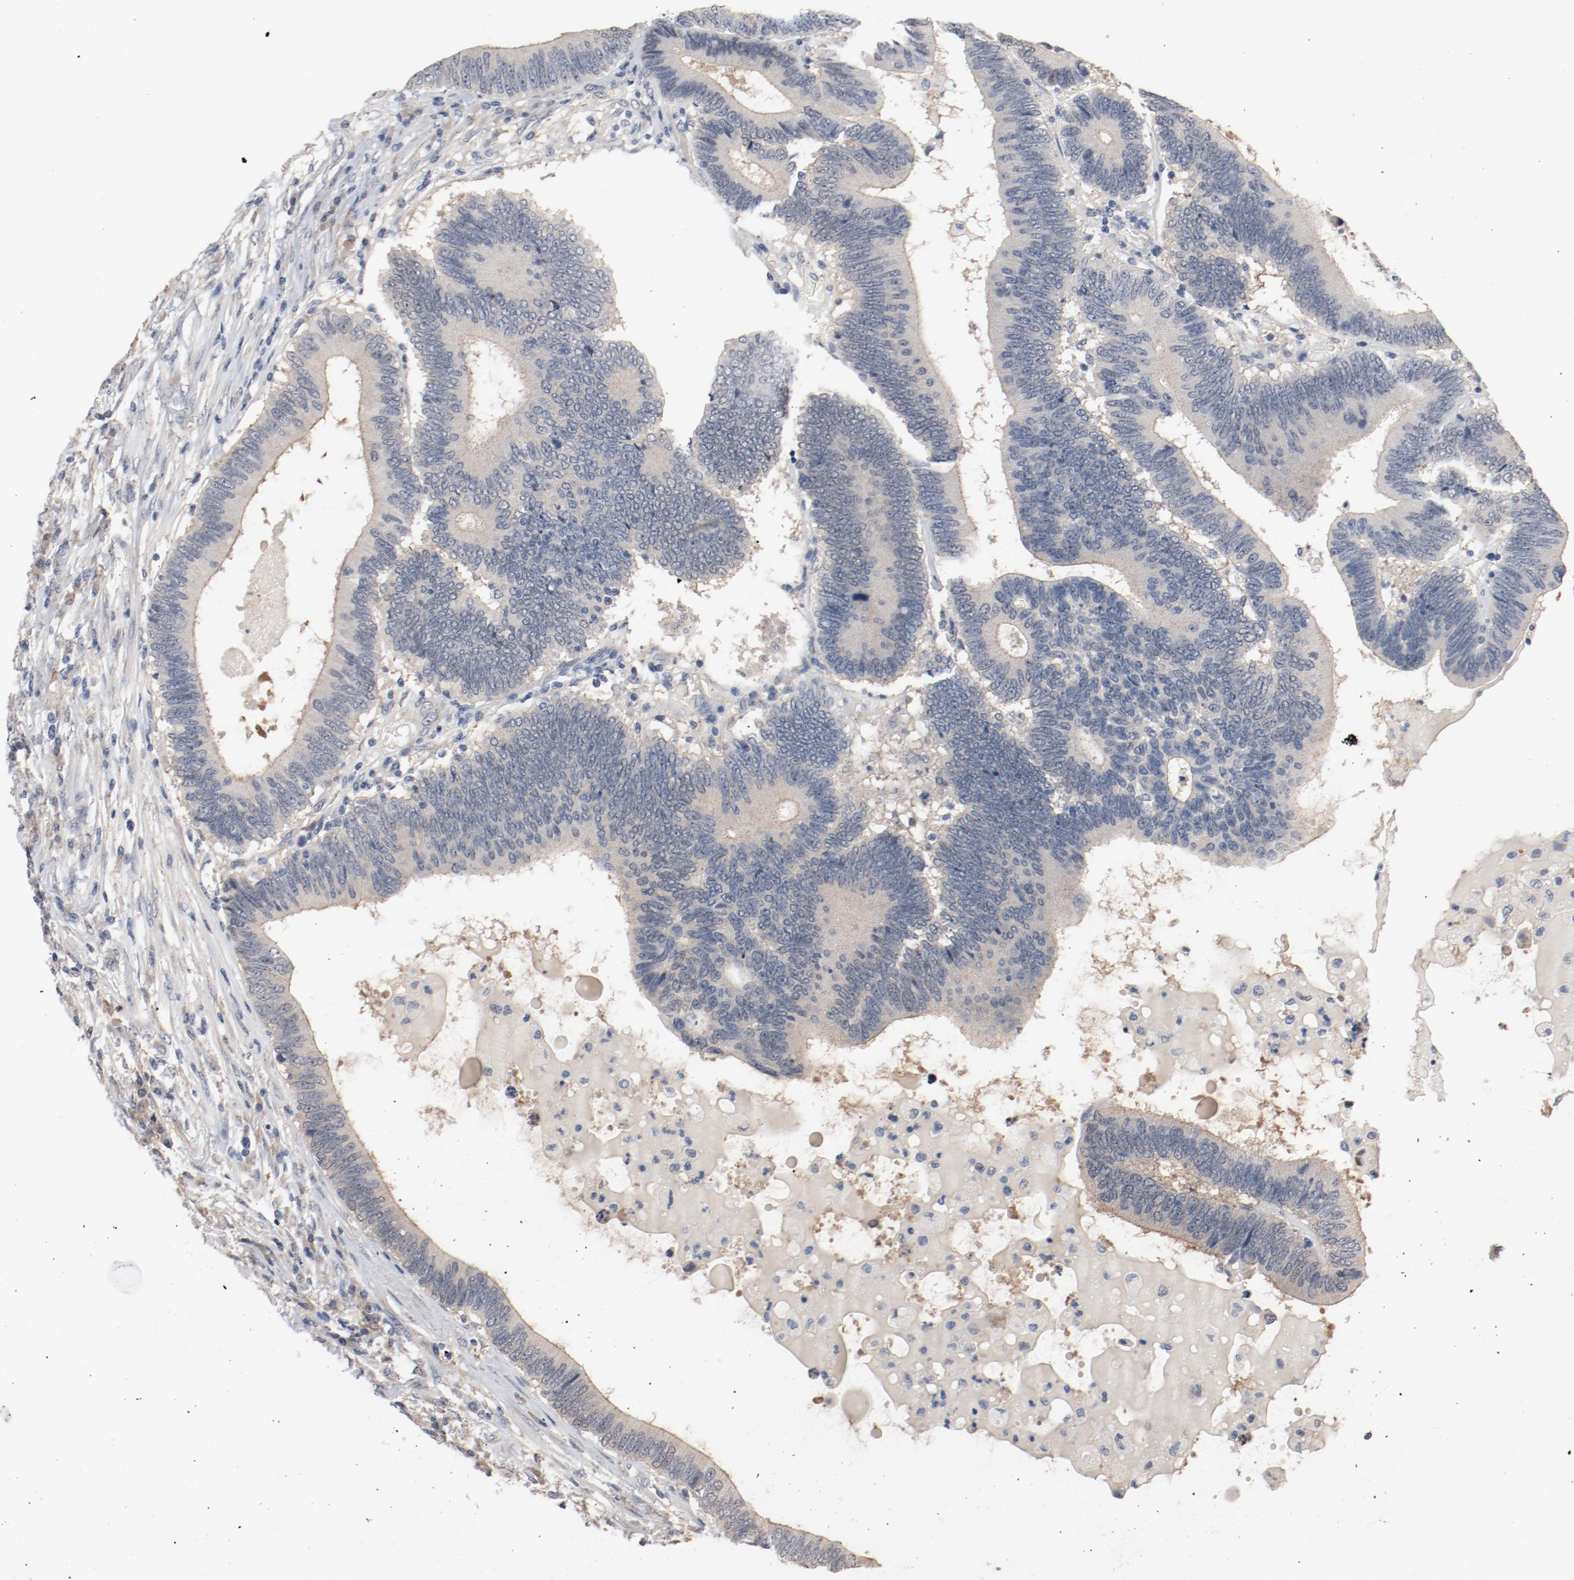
{"staining": {"intensity": "weak", "quantity": ">75%", "location": "cytoplasmic/membranous"}, "tissue": "colorectal cancer", "cell_type": "Tumor cells", "image_type": "cancer", "snomed": [{"axis": "morphology", "description": "Adenocarcinoma, NOS"}, {"axis": "topography", "description": "Colon"}], "caption": "Immunohistochemical staining of human adenocarcinoma (colorectal) displays weak cytoplasmic/membranous protein positivity in about >75% of tumor cells.", "gene": "DNAL4", "patient": {"sex": "female", "age": 78}}